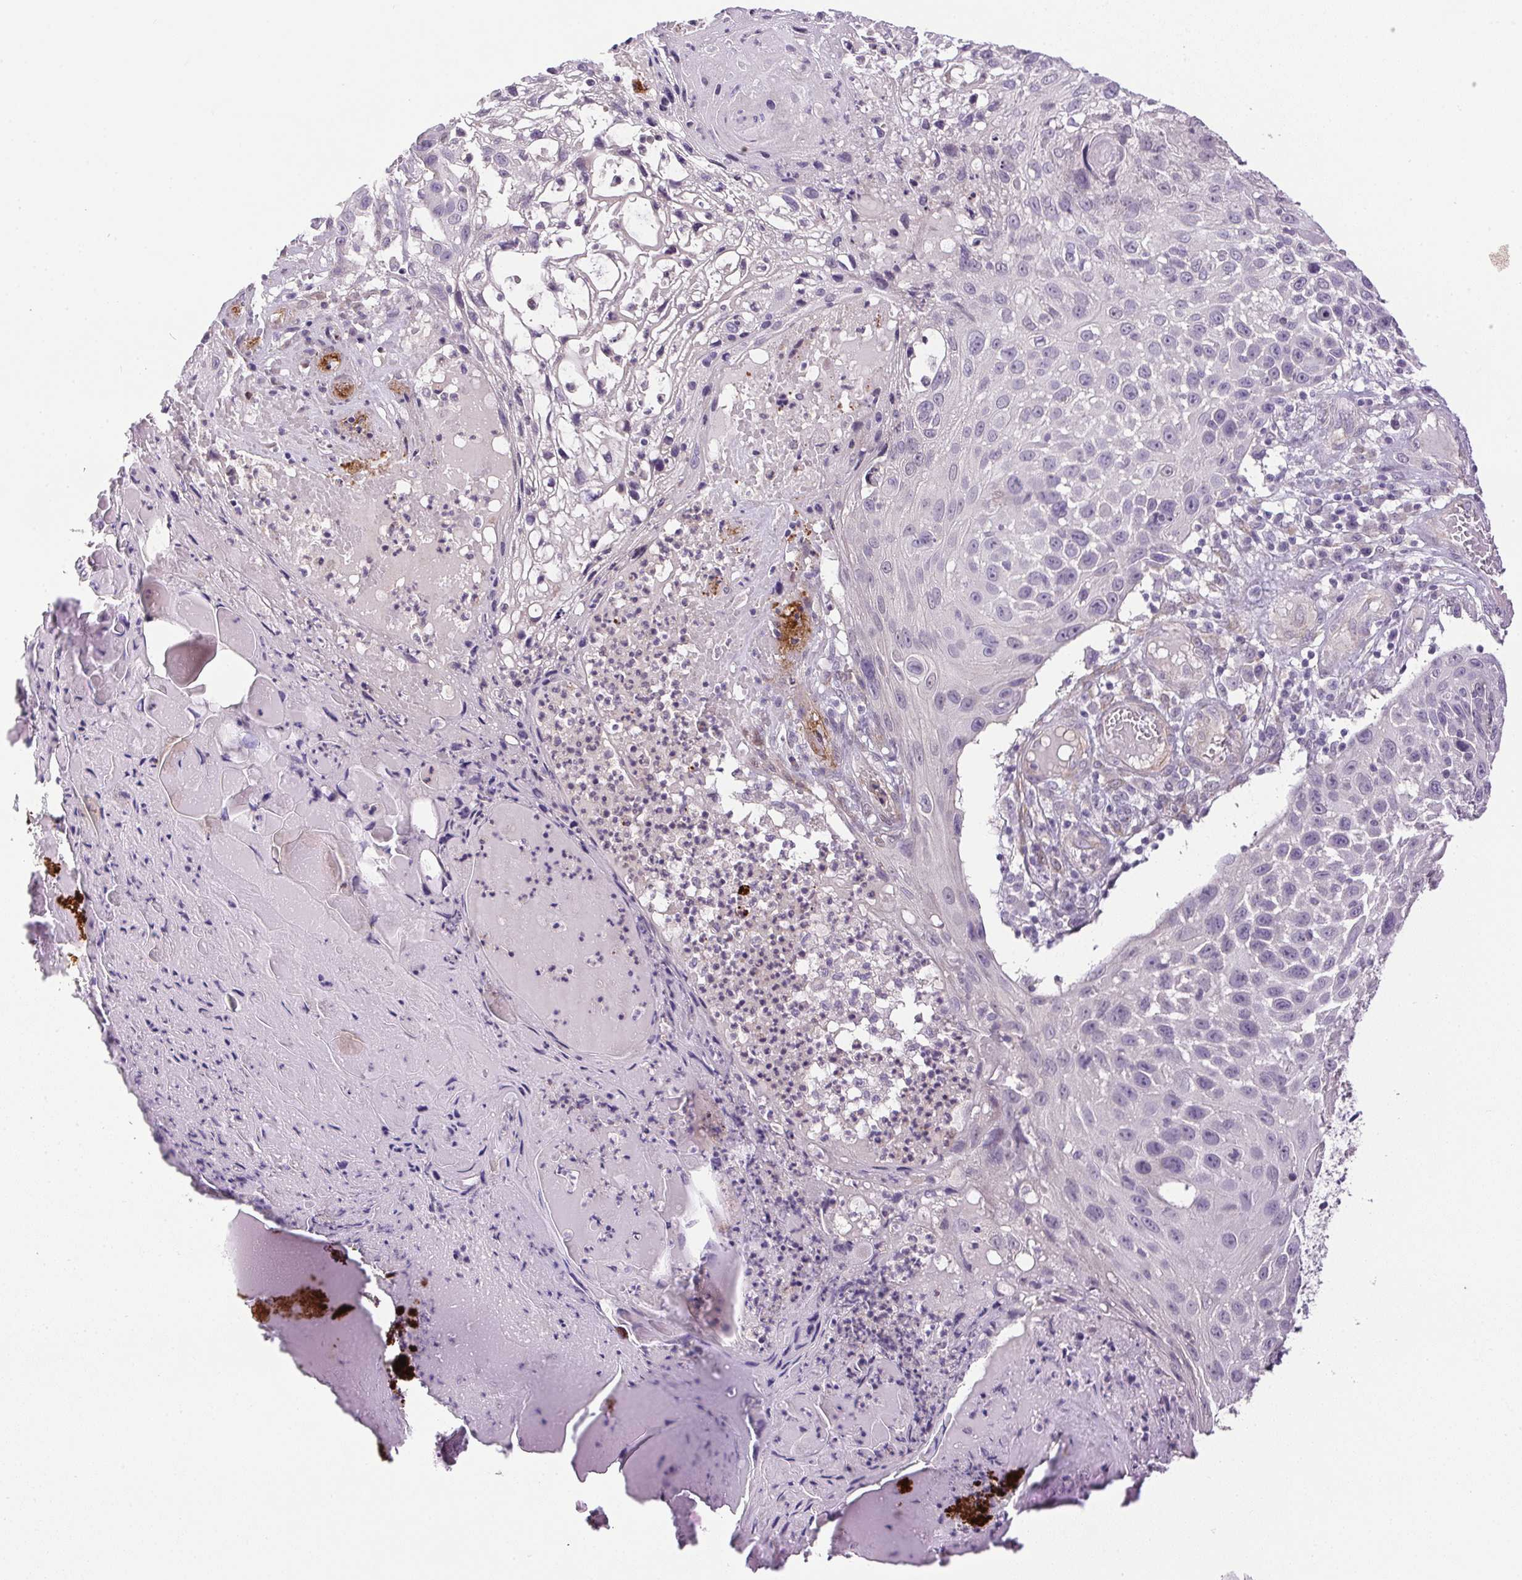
{"staining": {"intensity": "negative", "quantity": "none", "location": "none"}, "tissue": "skin cancer", "cell_type": "Tumor cells", "image_type": "cancer", "snomed": [{"axis": "morphology", "description": "Squamous cell carcinoma, NOS"}, {"axis": "topography", "description": "Skin"}], "caption": "This is an IHC histopathology image of skin cancer (squamous cell carcinoma). There is no staining in tumor cells.", "gene": "PRL", "patient": {"sex": "male", "age": 92}}